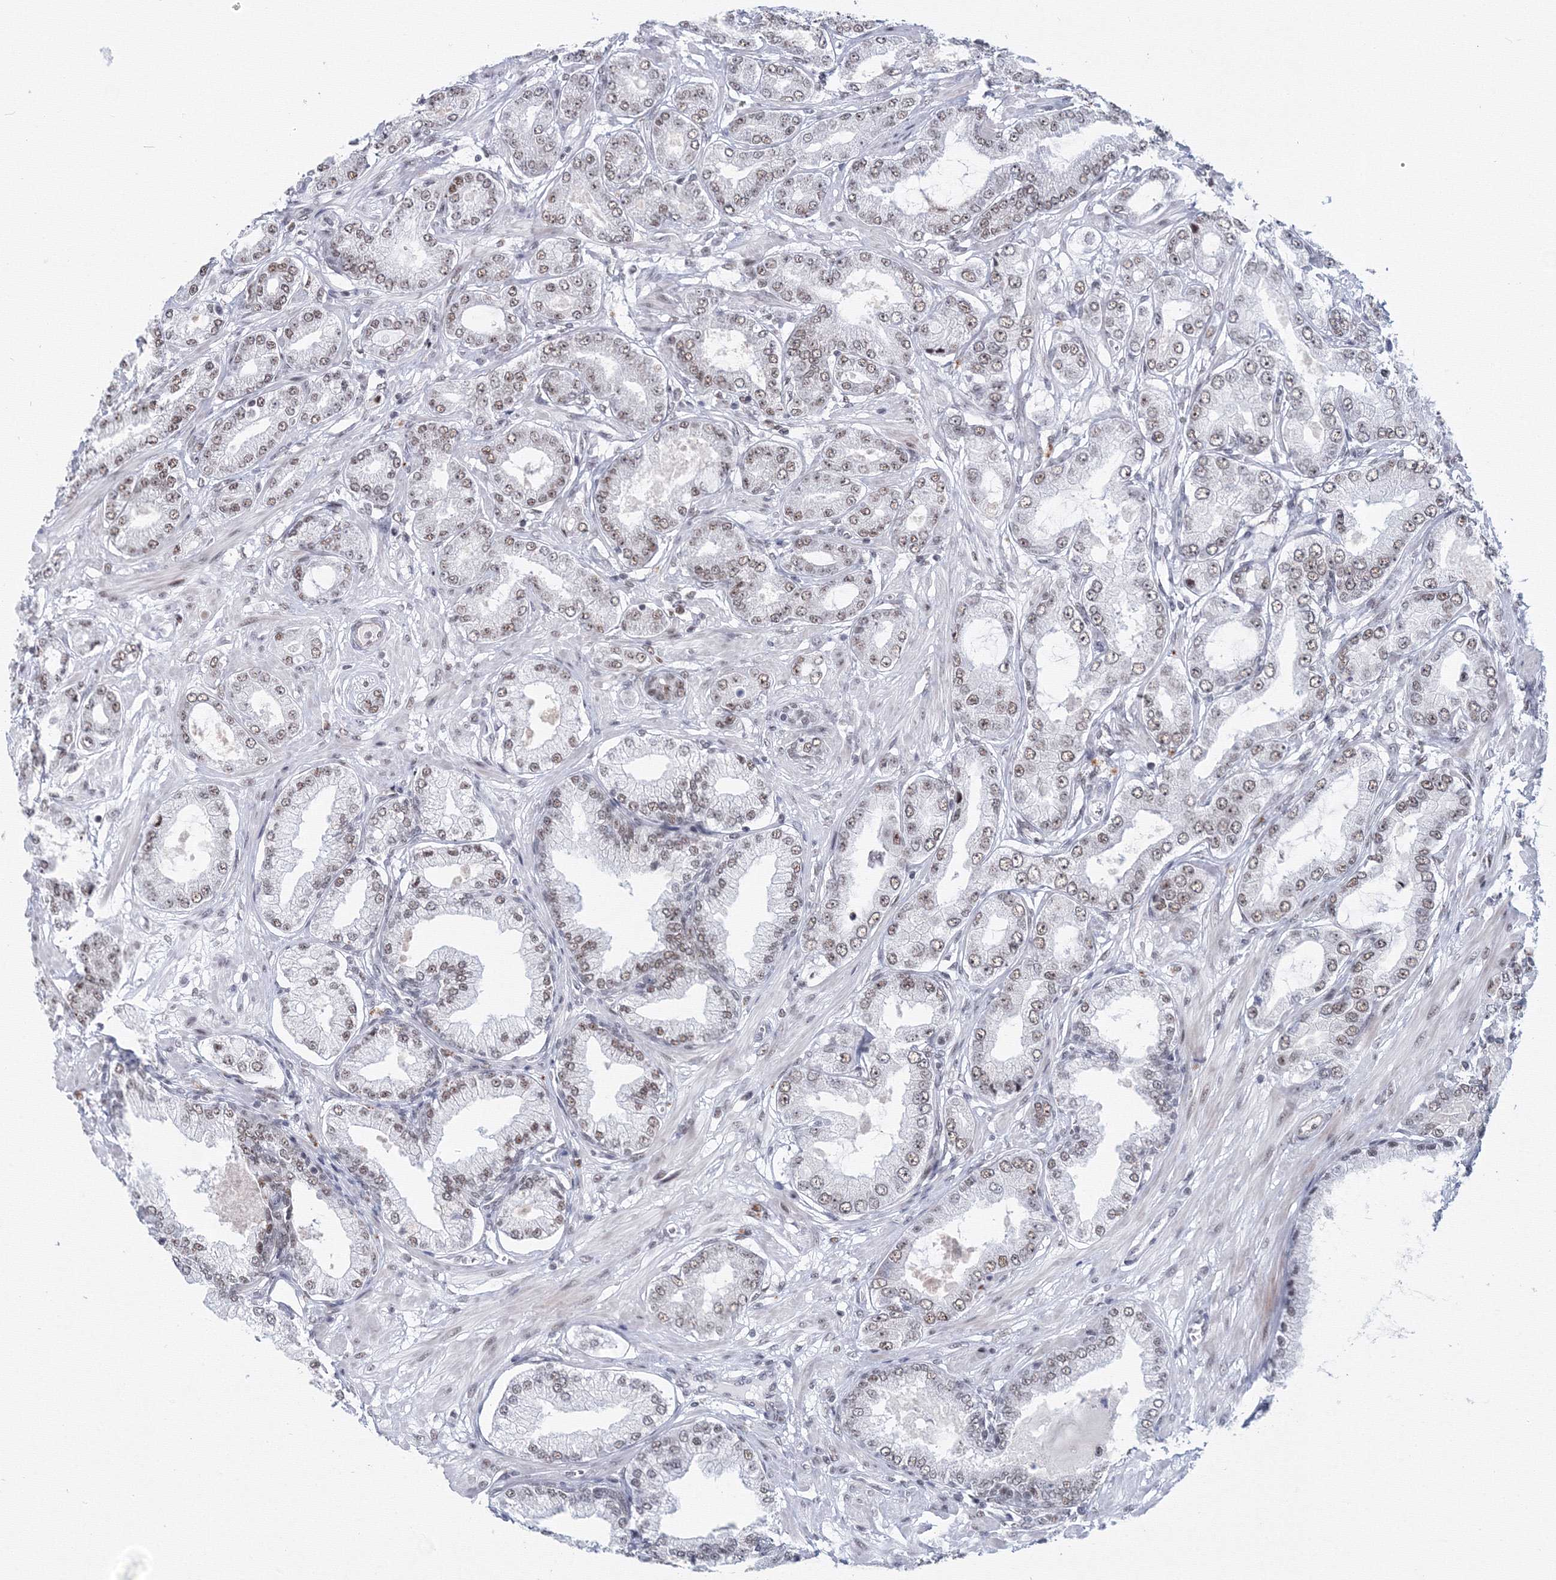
{"staining": {"intensity": "weak", "quantity": ">75%", "location": "nuclear"}, "tissue": "prostate cancer", "cell_type": "Tumor cells", "image_type": "cancer", "snomed": [{"axis": "morphology", "description": "Adenocarcinoma, Low grade"}, {"axis": "topography", "description": "Prostate"}], "caption": "High-magnification brightfield microscopy of prostate adenocarcinoma (low-grade) stained with DAB (3,3'-diaminobenzidine) (brown) and counterstained with hematoxylin (blue). tumor cells exhibit weak nuclear positivity is seen in about>75% of cells.", "gene": "SF3B6", "patient": {"sex": "male", "age": 63}}